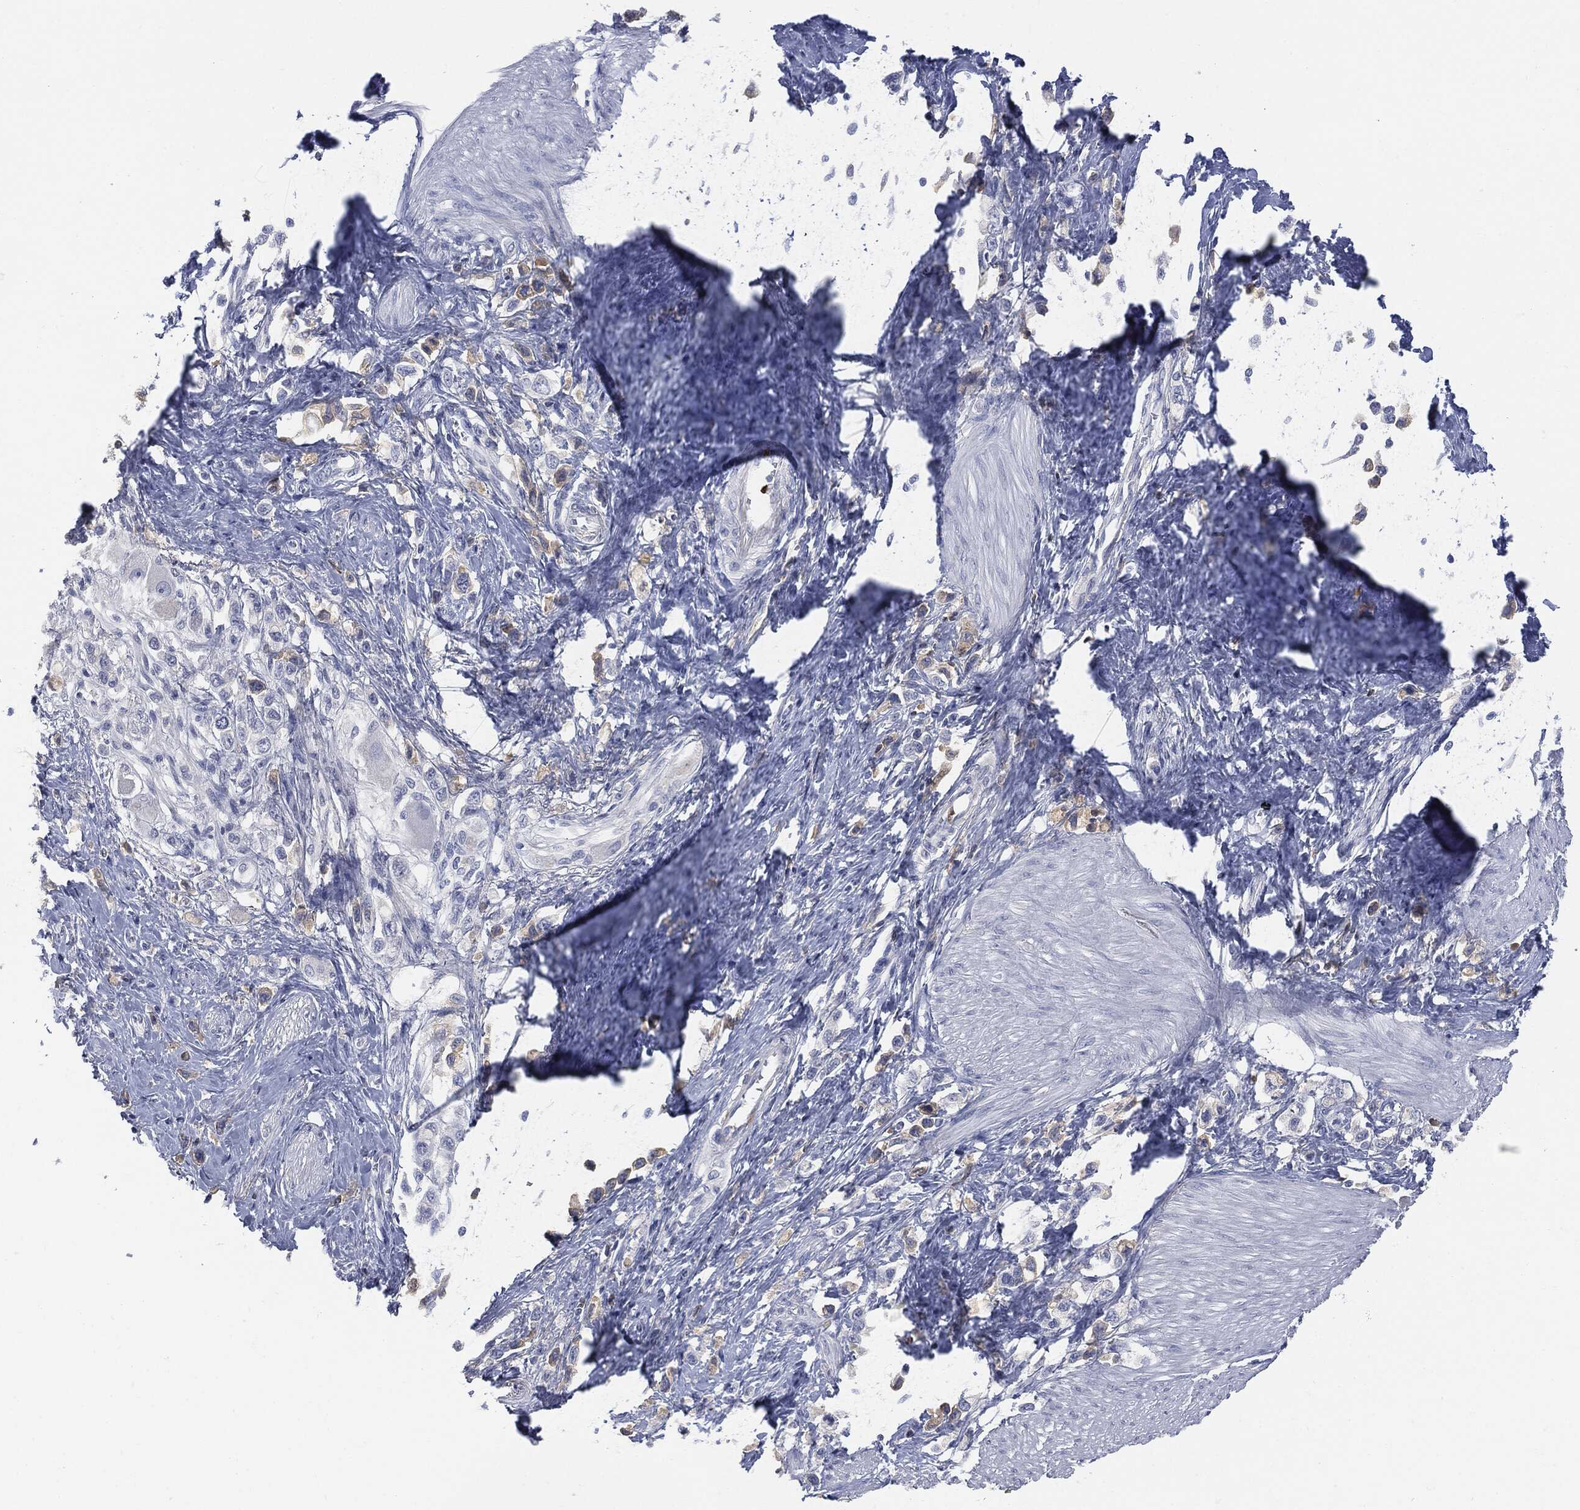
{"staining": {"intensity": "weak", "quantity": "<25%", "location": "cytoplasmic/membranous"}, "tissue": "stomach cancer", "cell_type": "Tumor cells", "image_type": "cancer", "snomed": [{"axis": "morphology", "description": "Normal tissue, NOS"}, {"axis": "morphology", "description": "Adenocarcinoma, NOS"}, {"axis": "morphology", "description": "Adenocarcinoma, High grade"}, {"axis": "topography", "description": "Stomach, upper"}, {"axis": "topography", "description": "Stomach"}], "caption": "High magnification brightfield microscopy of adenocarcinoma (stomach) stained with DAB (brown) and counterstained with hematoxylin (blue): tumor cells show no significant positivity.", "gene": "BTK", "patient": {"sex": "female", "age": 65}}